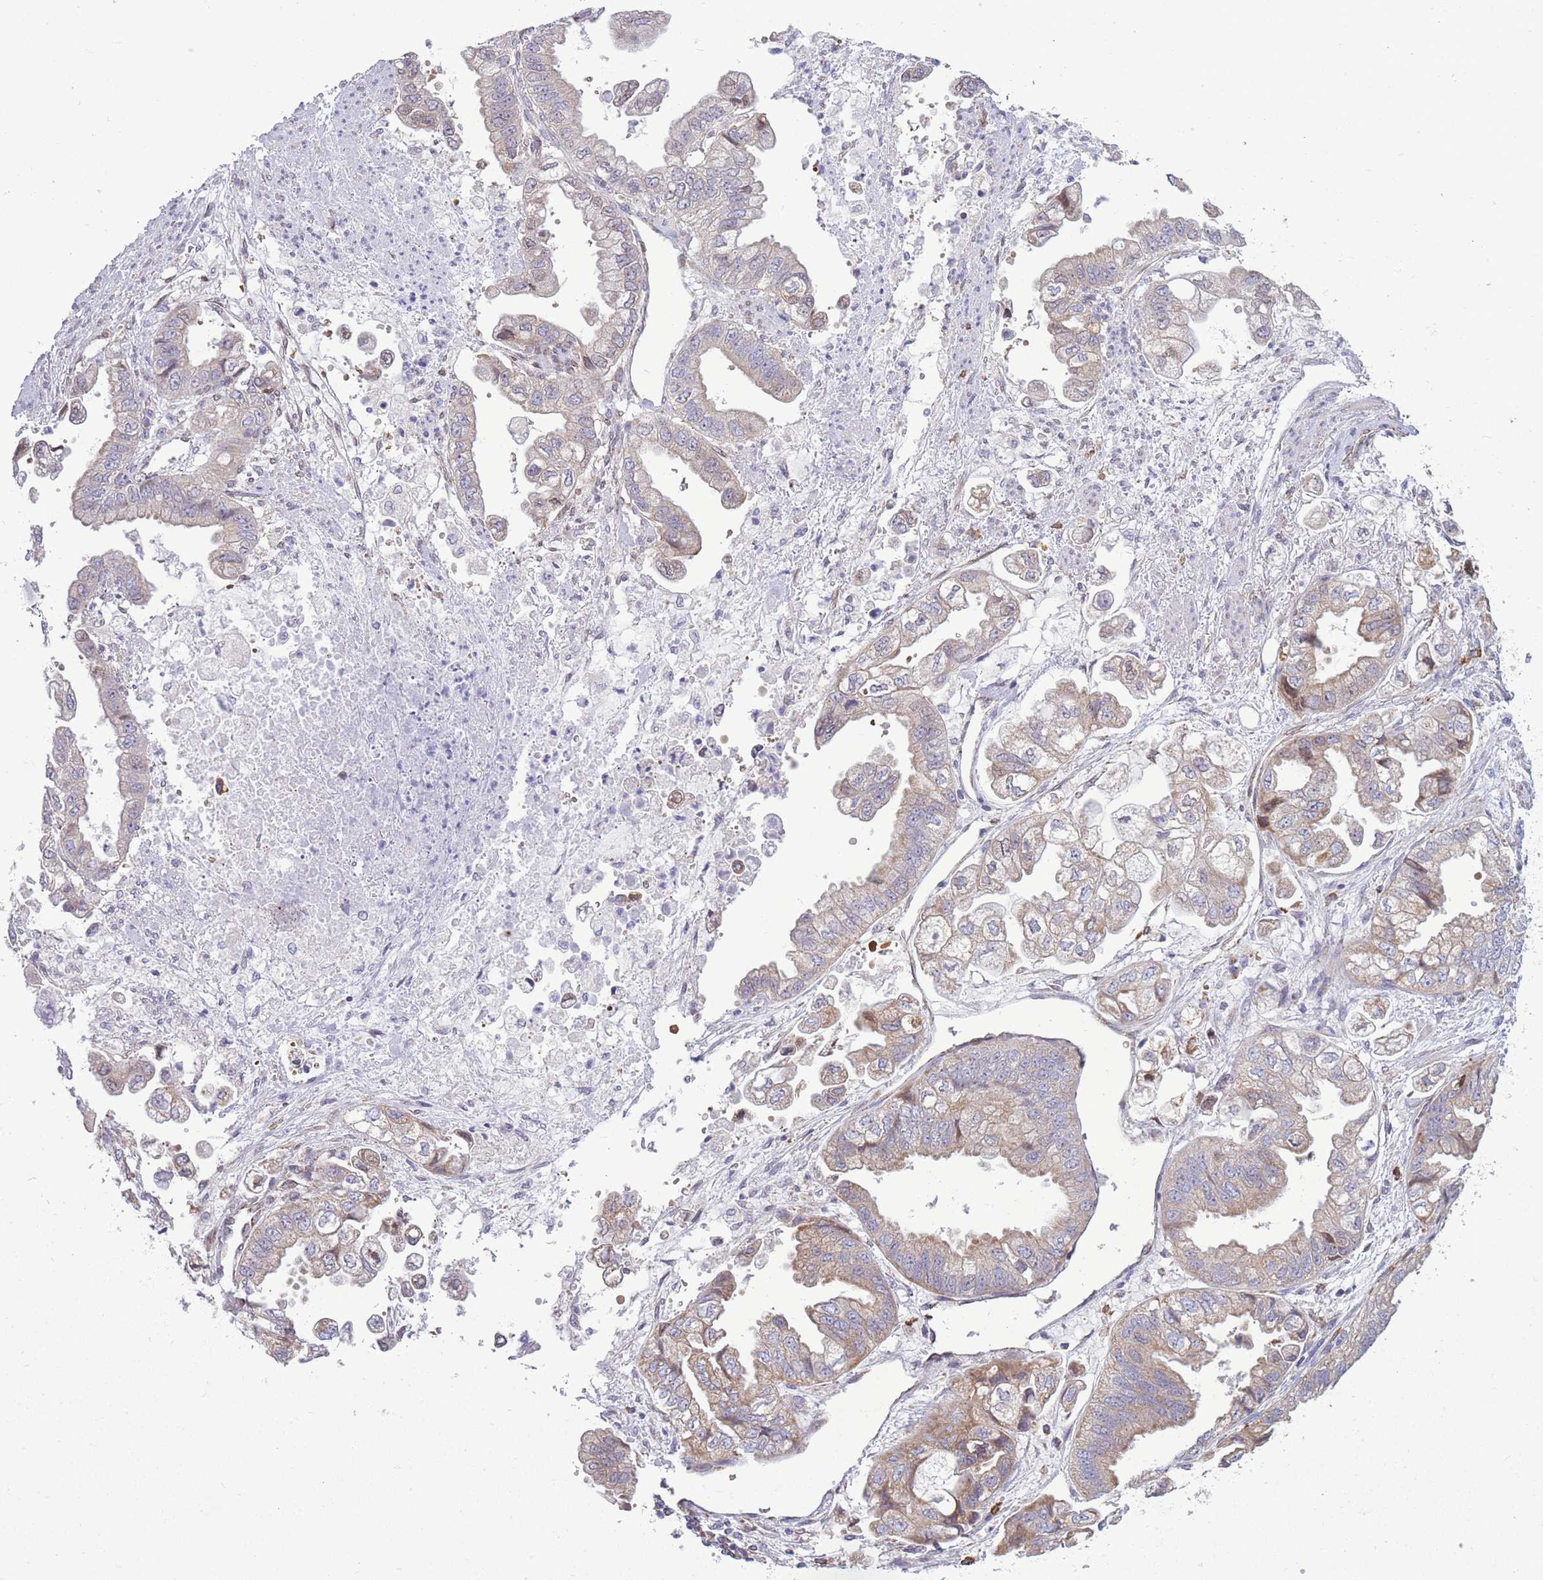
{"staining": {"intensity": "weak", "quantity": ">75%", "location": "cytoplasmic/membranous,nuclear"}, "tissue": "stomach cancer", "cell_type": "Tumor cells", "image_type": "cancer", "snomed": [{"axis": "morphology", "description": "Adenocarcinoma, NOS"}, {"axis": "topography", "description": "Stomach"}], "caption": "Immunohistochemistry micrograph of neoplastic tissue: human adenocarcinoma (stomach) stained using immunohistochemistry (IHC) exhibits low levels of weak protein expression localized specifically in the cytoplasmic/membranous and nuclear of tumor cells, appearing as a cytoplasmic/membranous and nuclear brown color.", "gene": "PDHA1", "patient": {"sex": "male", "age": 62}}